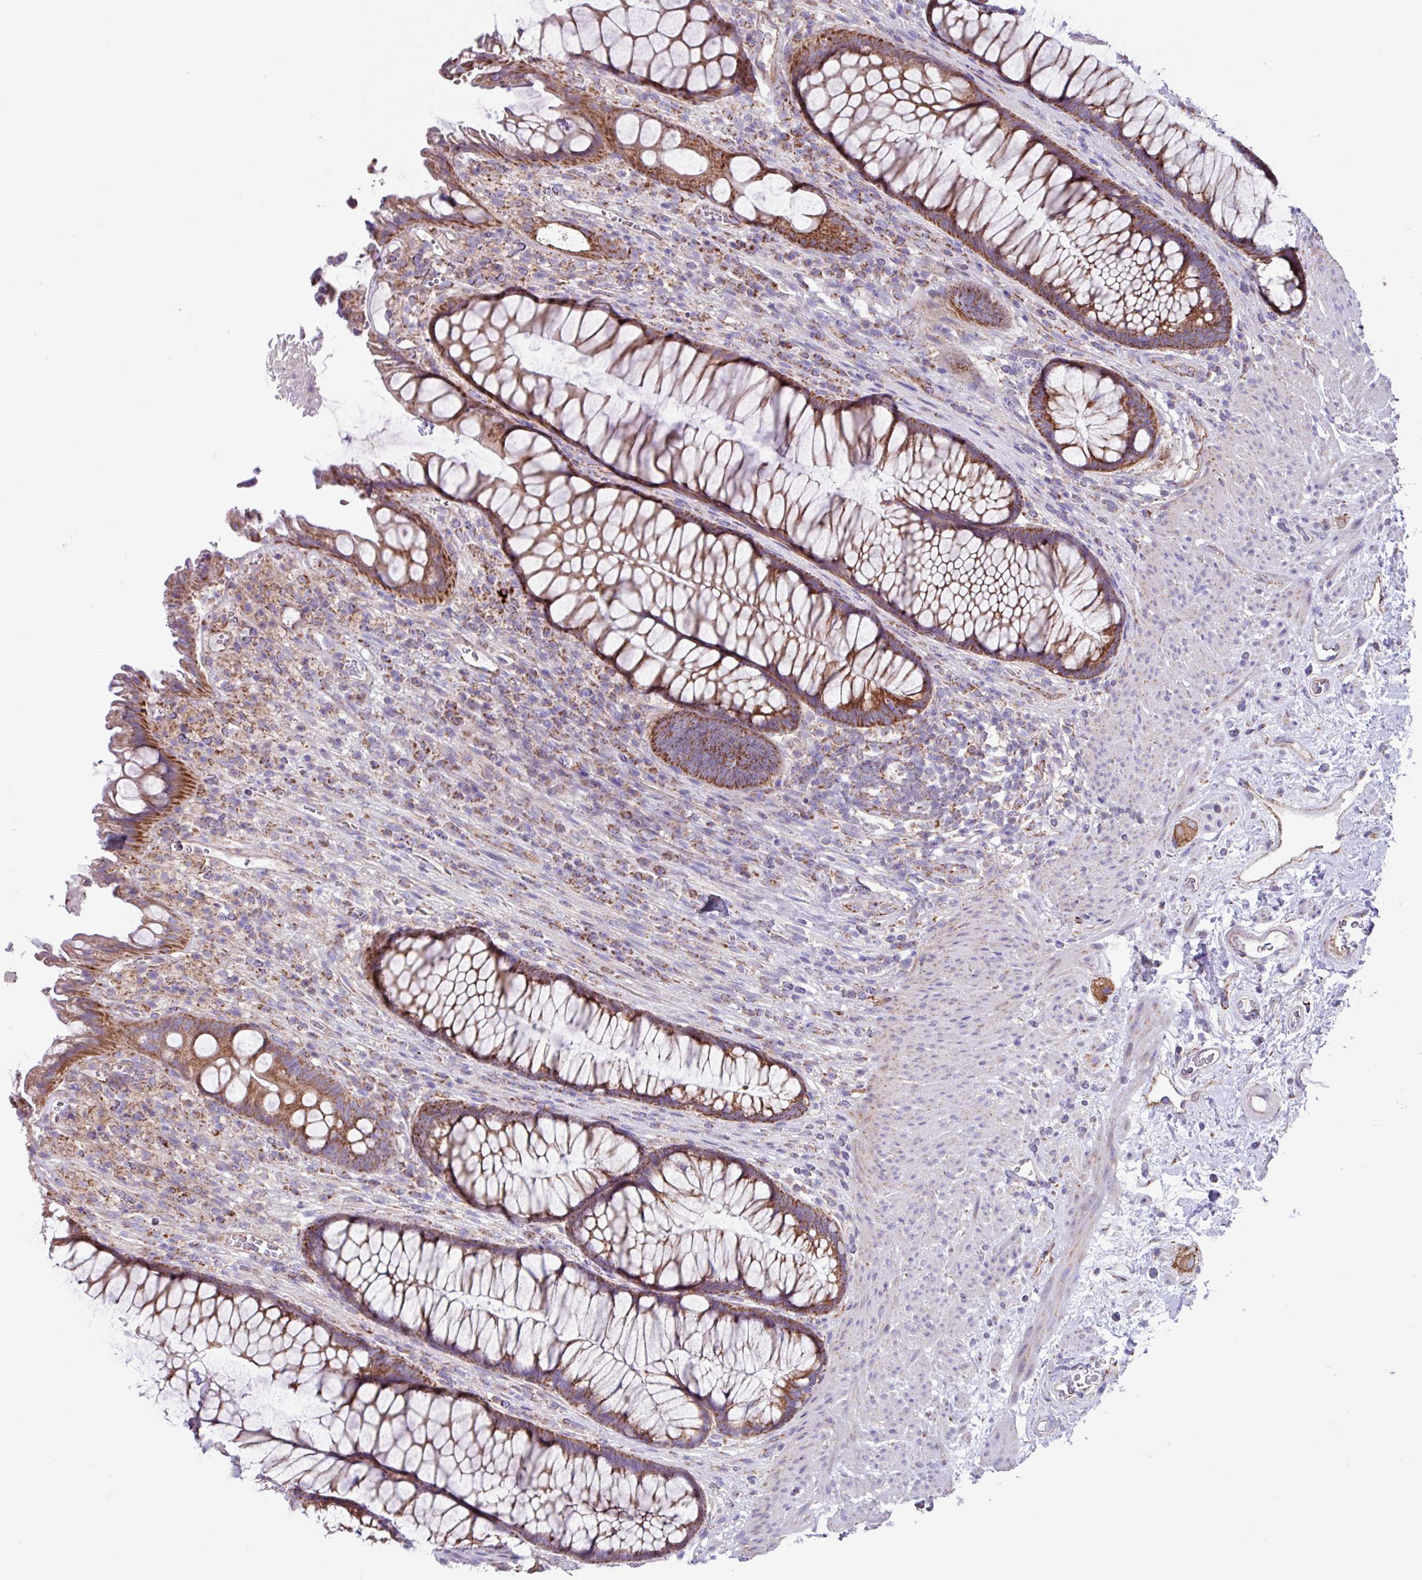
{"staining": {"intensity": "moderate", "quantity": ">75%", "location": "cytoplasmic/membranous"}, "tissue": "rectum", "cell_type": "Glandular cells", "image_type": "normal", "snomed": [{"axis": "morphology", "description": "Normal tissue, NOS"}, {"axis": "topography", "description": "Smooth muscle"}, {"axis": "topography", "description": "Rectum"}], "caption": "An IHC histopathology image of unremarkable tissue is shown. Protein staining in brown shows moderate cytoplasmic/membranous positivity in rectum within glandular cells.", "gene": "OTULIN", "patient": {"sex": "male", "age": 53}}